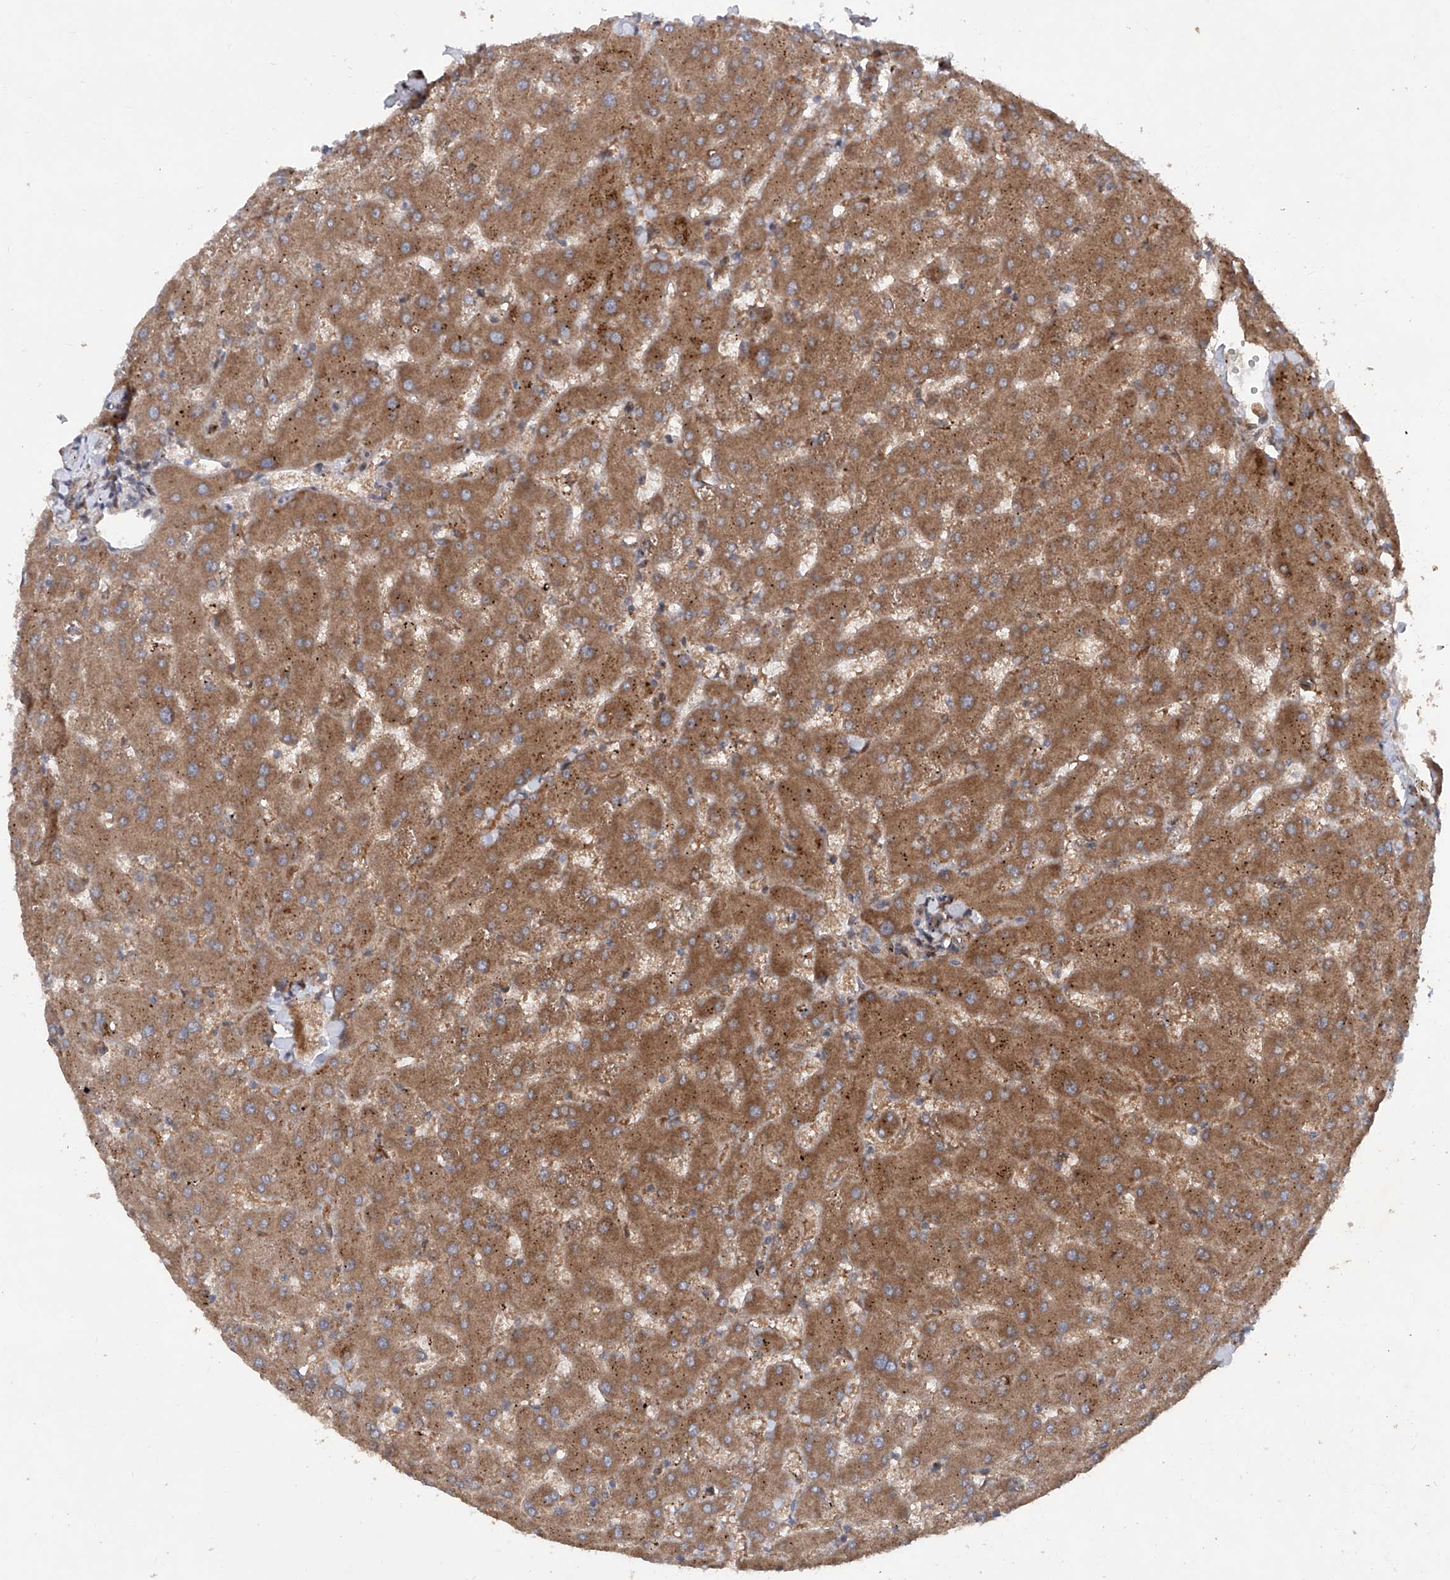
{"staining": {"intensity": "weak", "quantity": ">75%", "location": "cytoplasmic/membranous"}, "tissue": "liver", "cell_type": "Cholangiocytes", "image_type": "normal", "snomed": [{"axis": "morphology", "description": "Normal tissue, NOS"}, {"axis": "topography", "description": "Liver"}], "caption": "A photomicrograph showing weak cytoplasmic/membranous expression in about >75% of cholangiocytes in benign liver, as visualized by brown immunohistochemical staining.", "gene": "DAD1", "patient": {"sex": "female", "age": 63}}